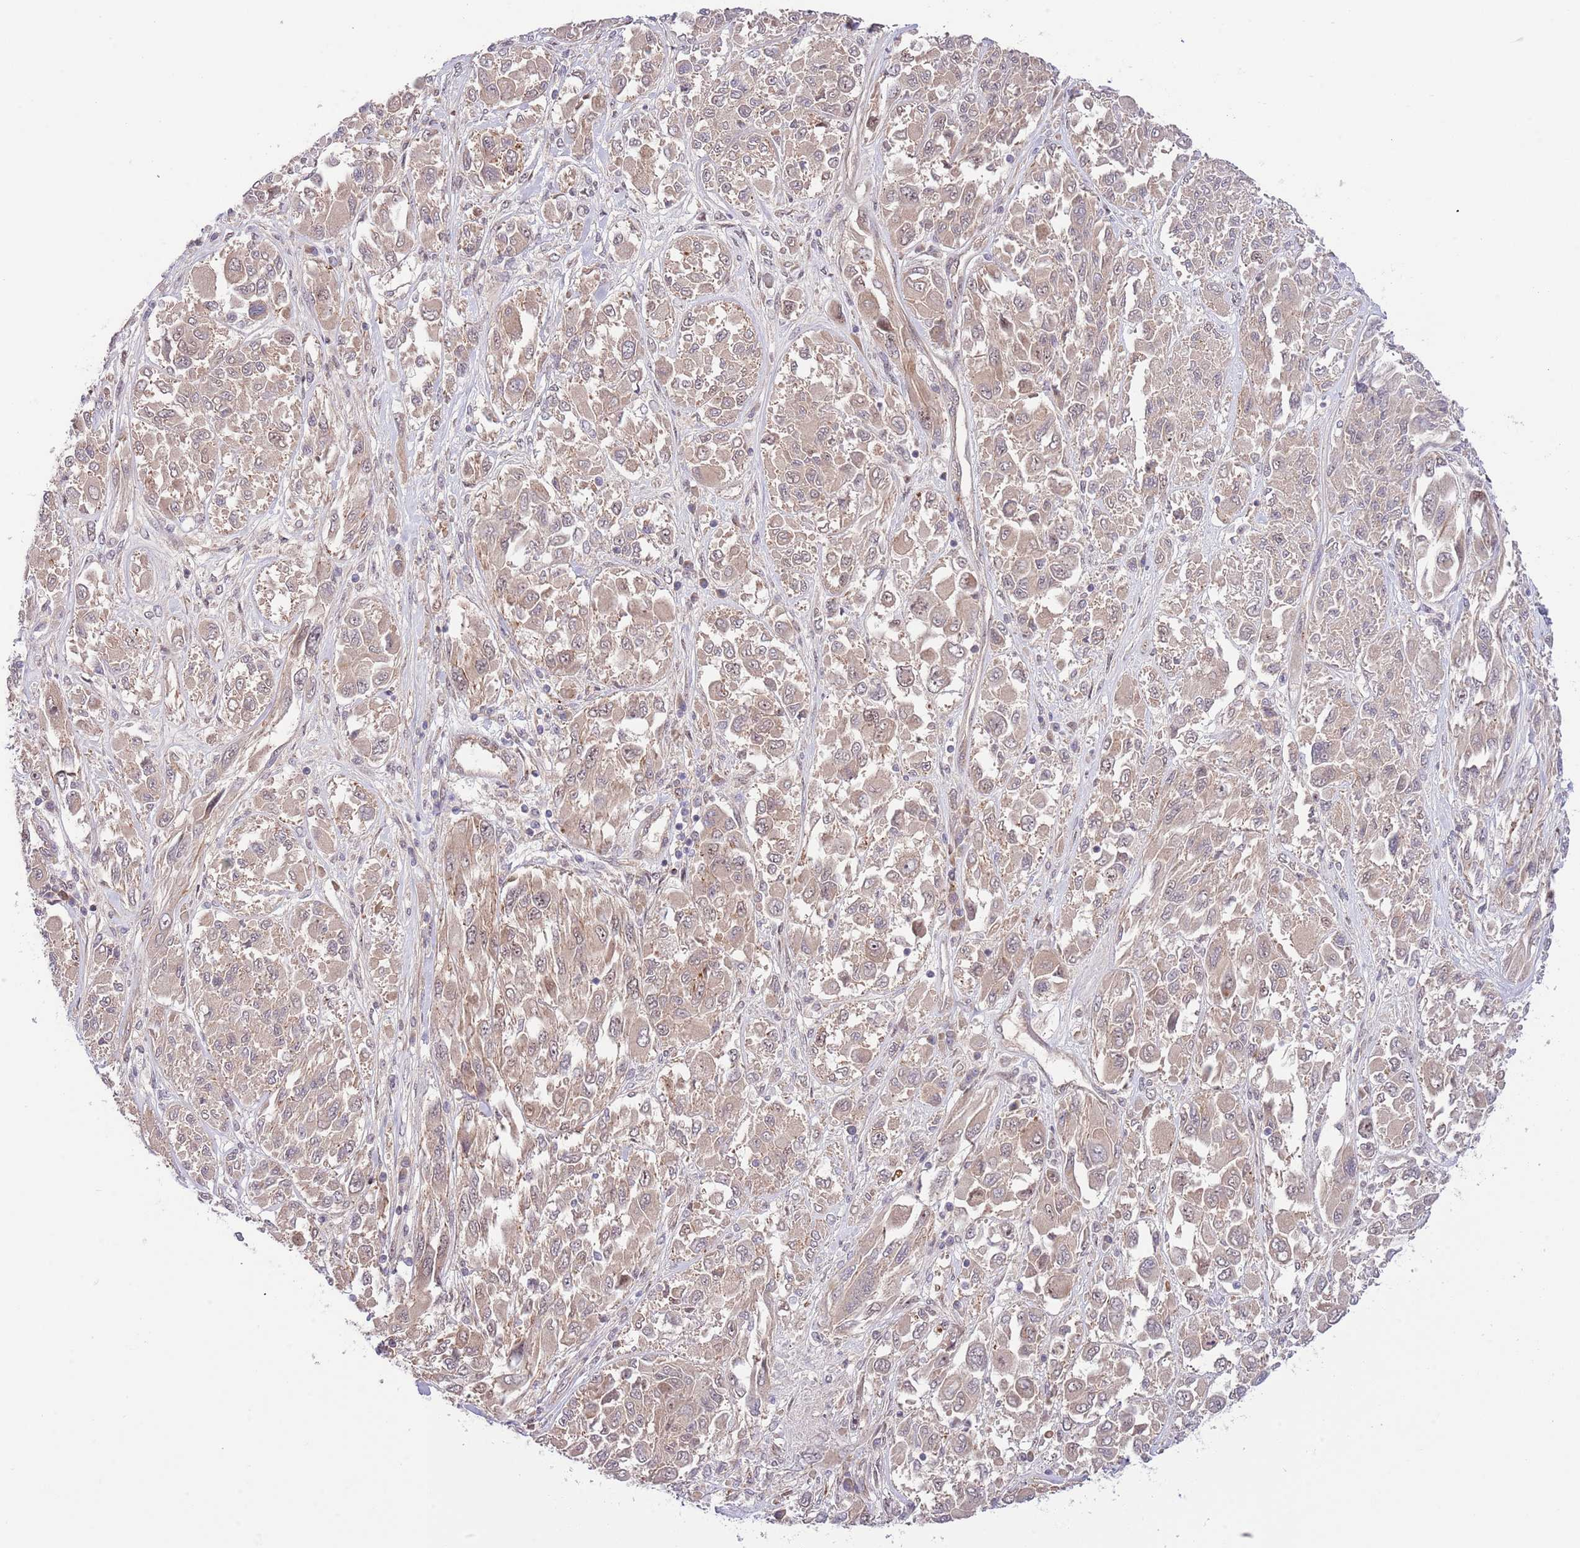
{"staining": {"intensity": "weak", "quantity": "25%-75%", "location": "cytoplasmic/membranous"}, "tissue": "melanoma", "cell_type": "Tumor cells", "image_type": "cancer", "snomed": [{"axis": "morphology", "description": "Malignant melanoma, NOS"}, {"axis": "topography", "description": "Skin"}], "caption": "Protein staining of melanoma tissue displays weak cytoplasmic/membranous staining in about 25%-75% of tumor cells. The staining was performed using DAB (3,3'-diaminobenzidine) to visualize the protein expression in brown, while the nuclei were stained in blue with hematoxylin (Magnification: 20x).", "gene": "PRR16", "patient": {"sex": "female", "age": 91}}